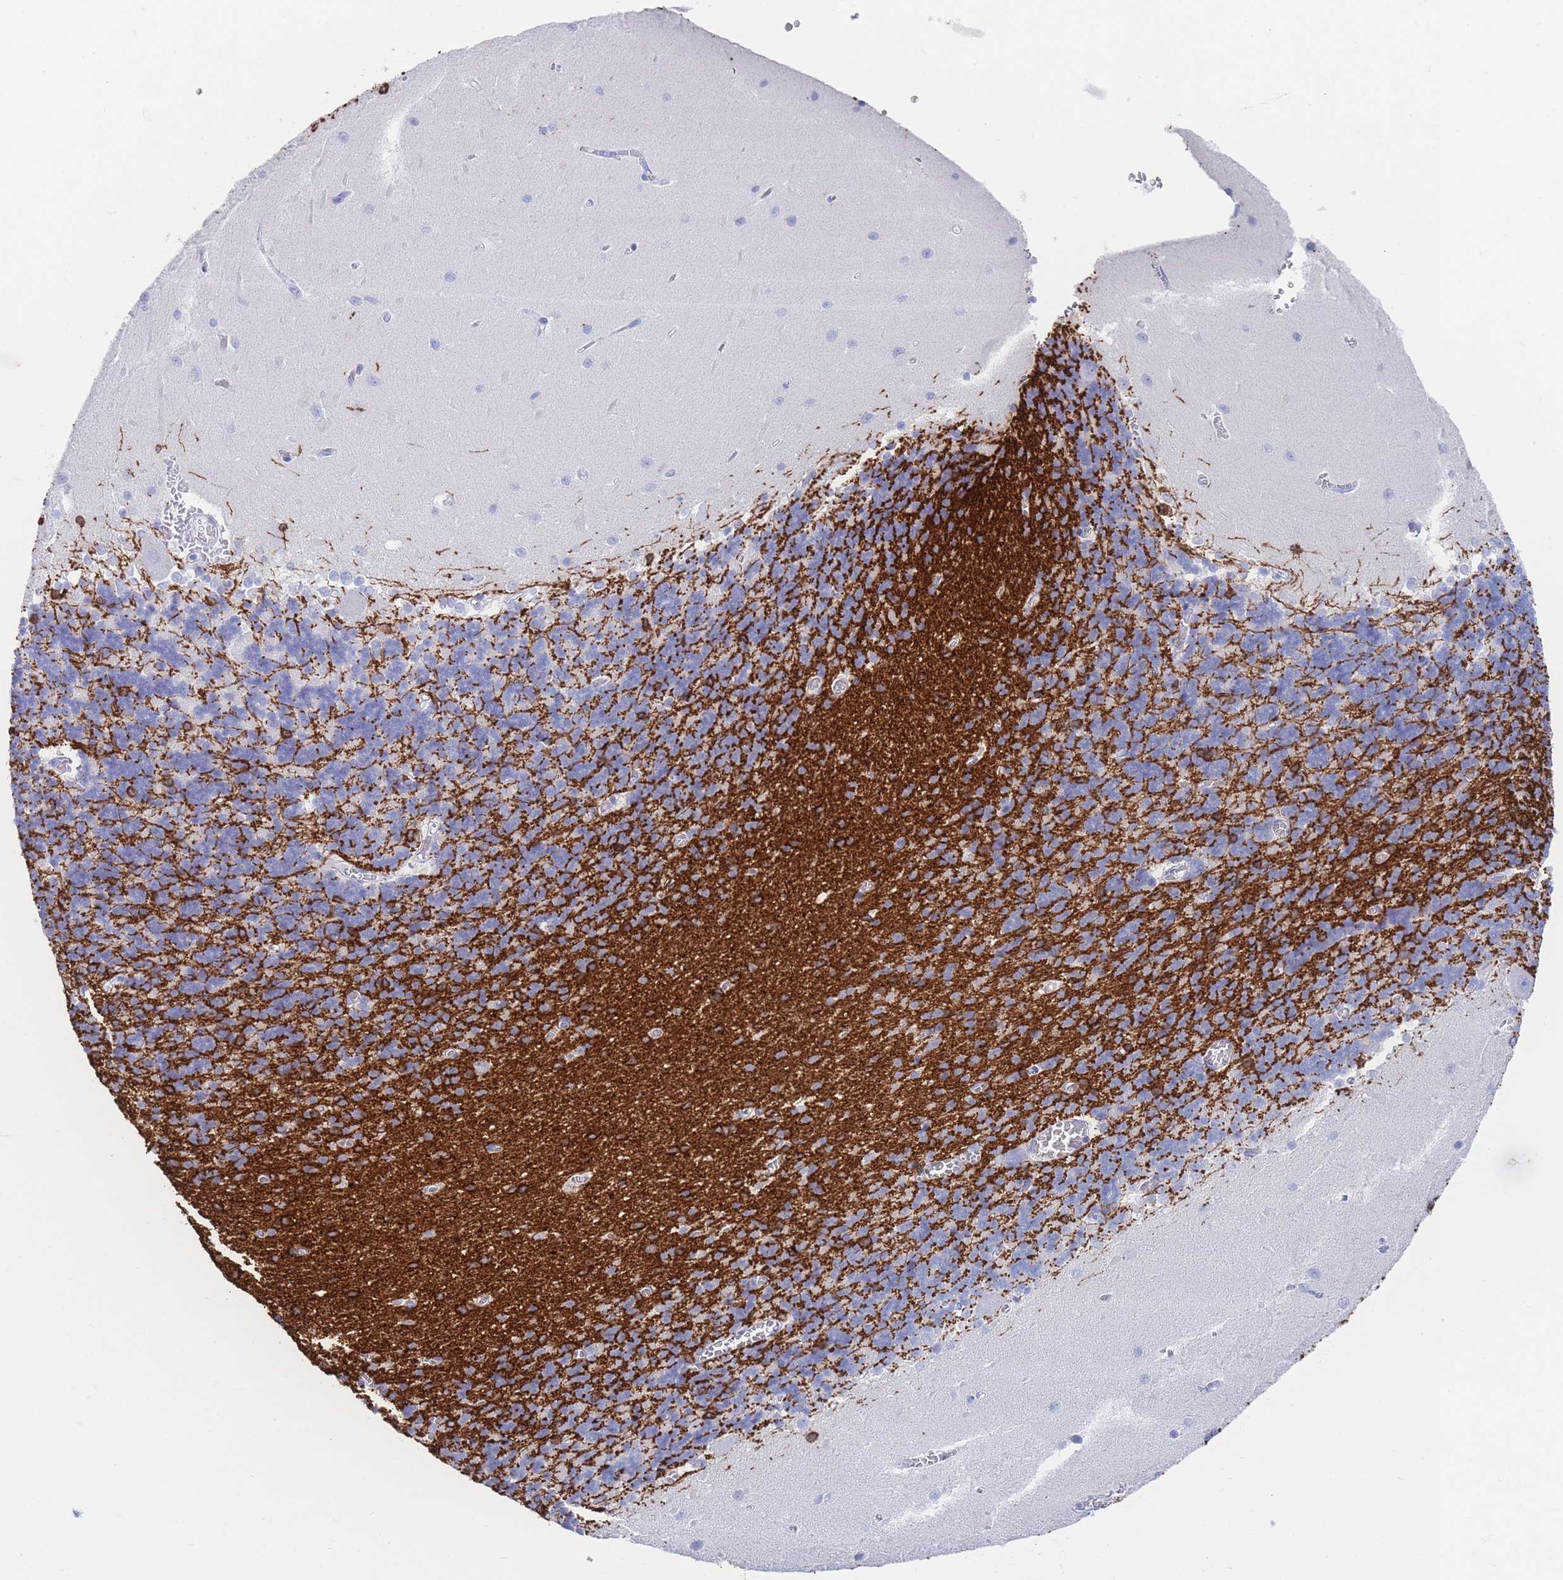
{"staining": {"intensity": "strong", "quantity": "<25%", "location": "cytoplasmic/membranous"}, "tissue": "cerebellum", "cell_type": "Cells in granular layer", "image_type": "normal", "snomed": [{"axis": "morphology", "description": "Normal tissue, NOS"}, {"axis": "topography", "description": "Cerebellum"}], "caption": "Cerebellum stained with immunohistochemistry (IHC) shows strong cytoplasmic/membranous staining in approximately <25% of cells in granular layer.", "gene": "LRRC37A2", "patient": {"sex": "male", "age": 37}}